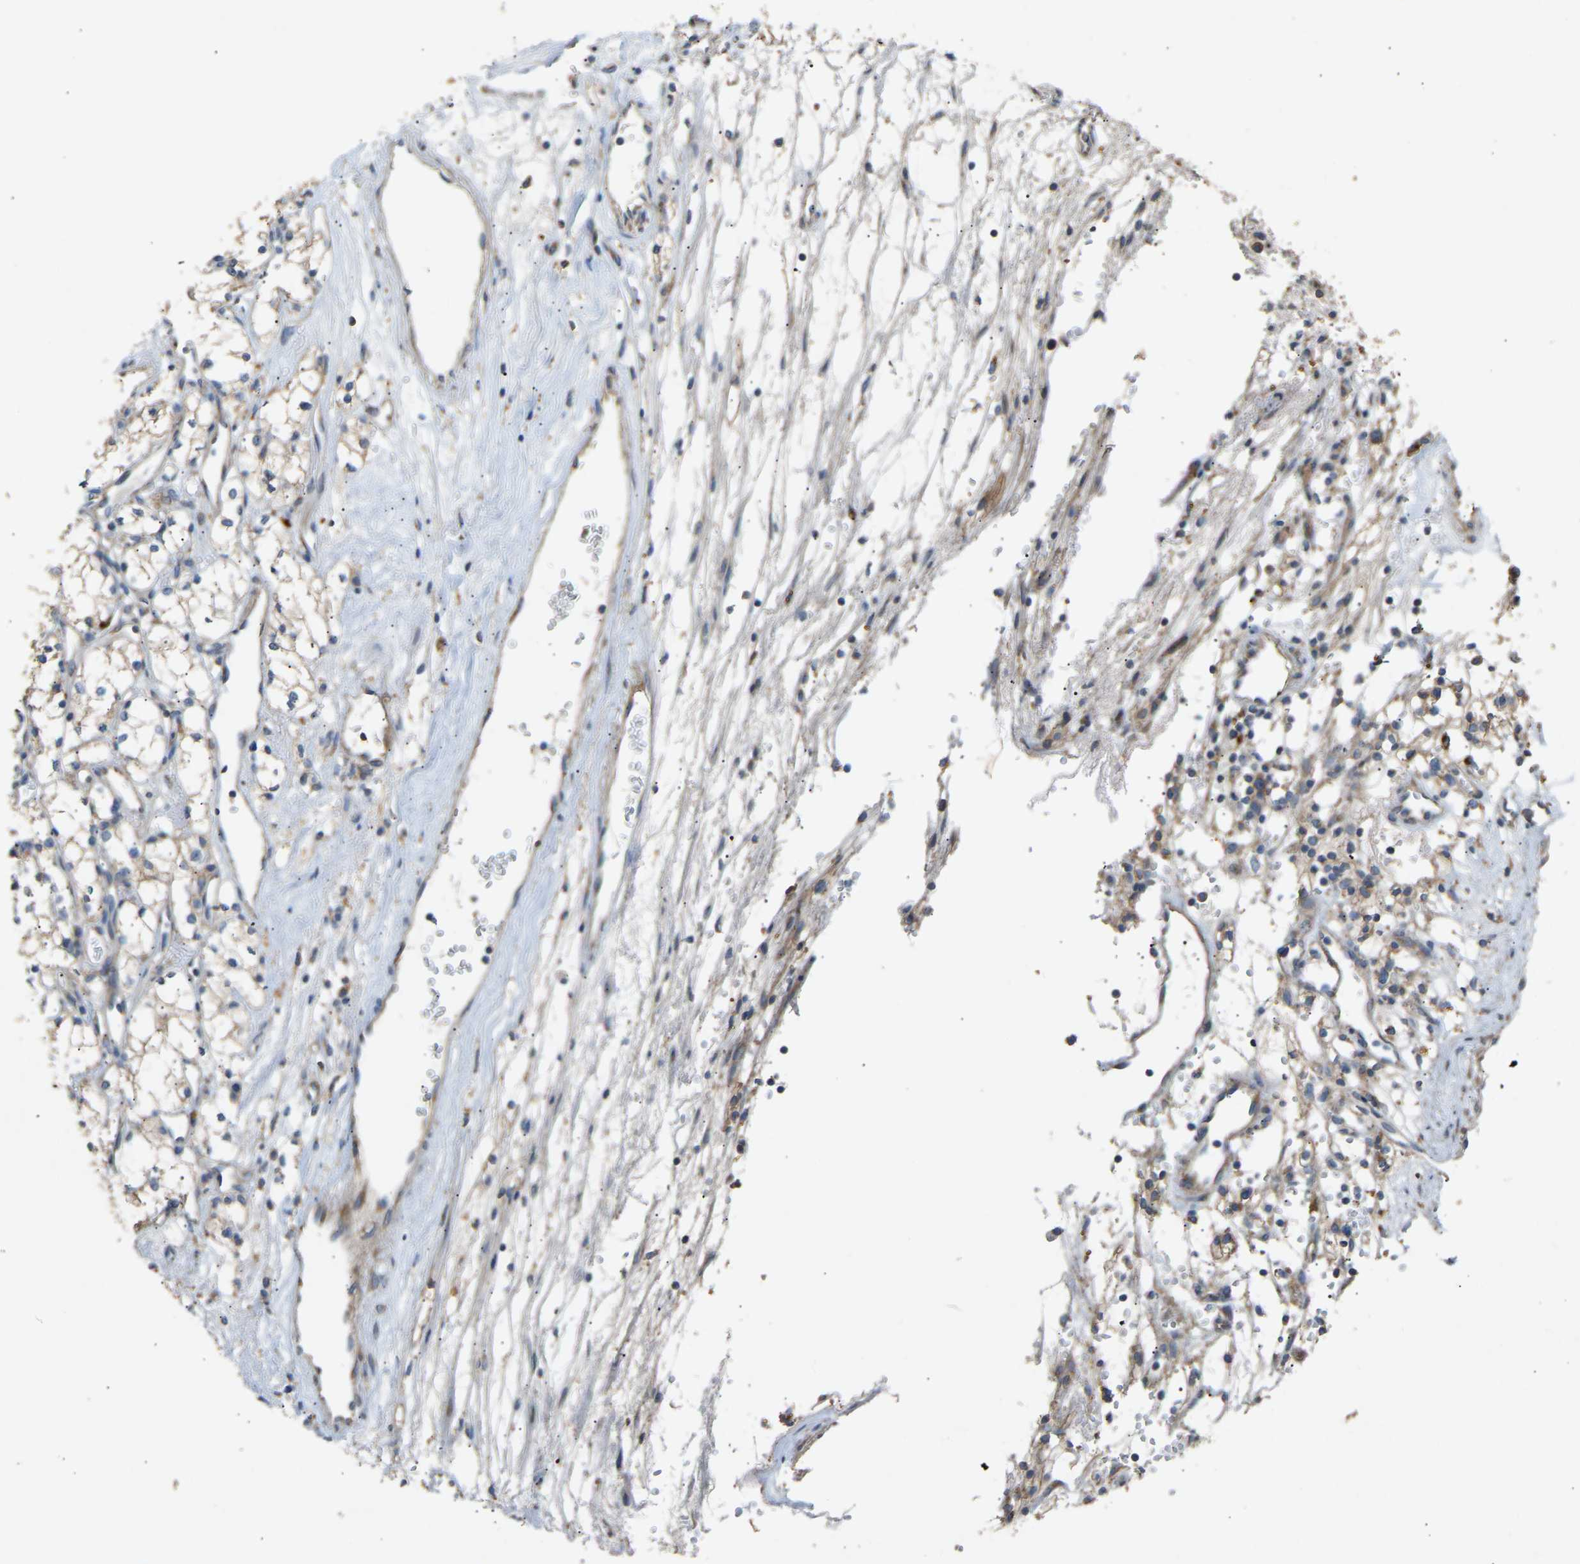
{"staining": {"intensity": "weak", "quantity": "<25%", "location": "cytoplasmic/membranous"}, "tissue": "renal cancer", "cell_type": "Tumor cells", "image_type": "cancer", "snomed": [{"axis": "morphology", "description": "Adenocarcinoma, NOS"}, {"axis": "topography", "description": "Kidney"}], "caption": "The immunohistochemistry (IHC) micrograph has no significant staining in tumor cells of adenocarcinoma (renal) tissue.", "gene": "RGP1", "patient": {"sex": "male", "age": 59}}